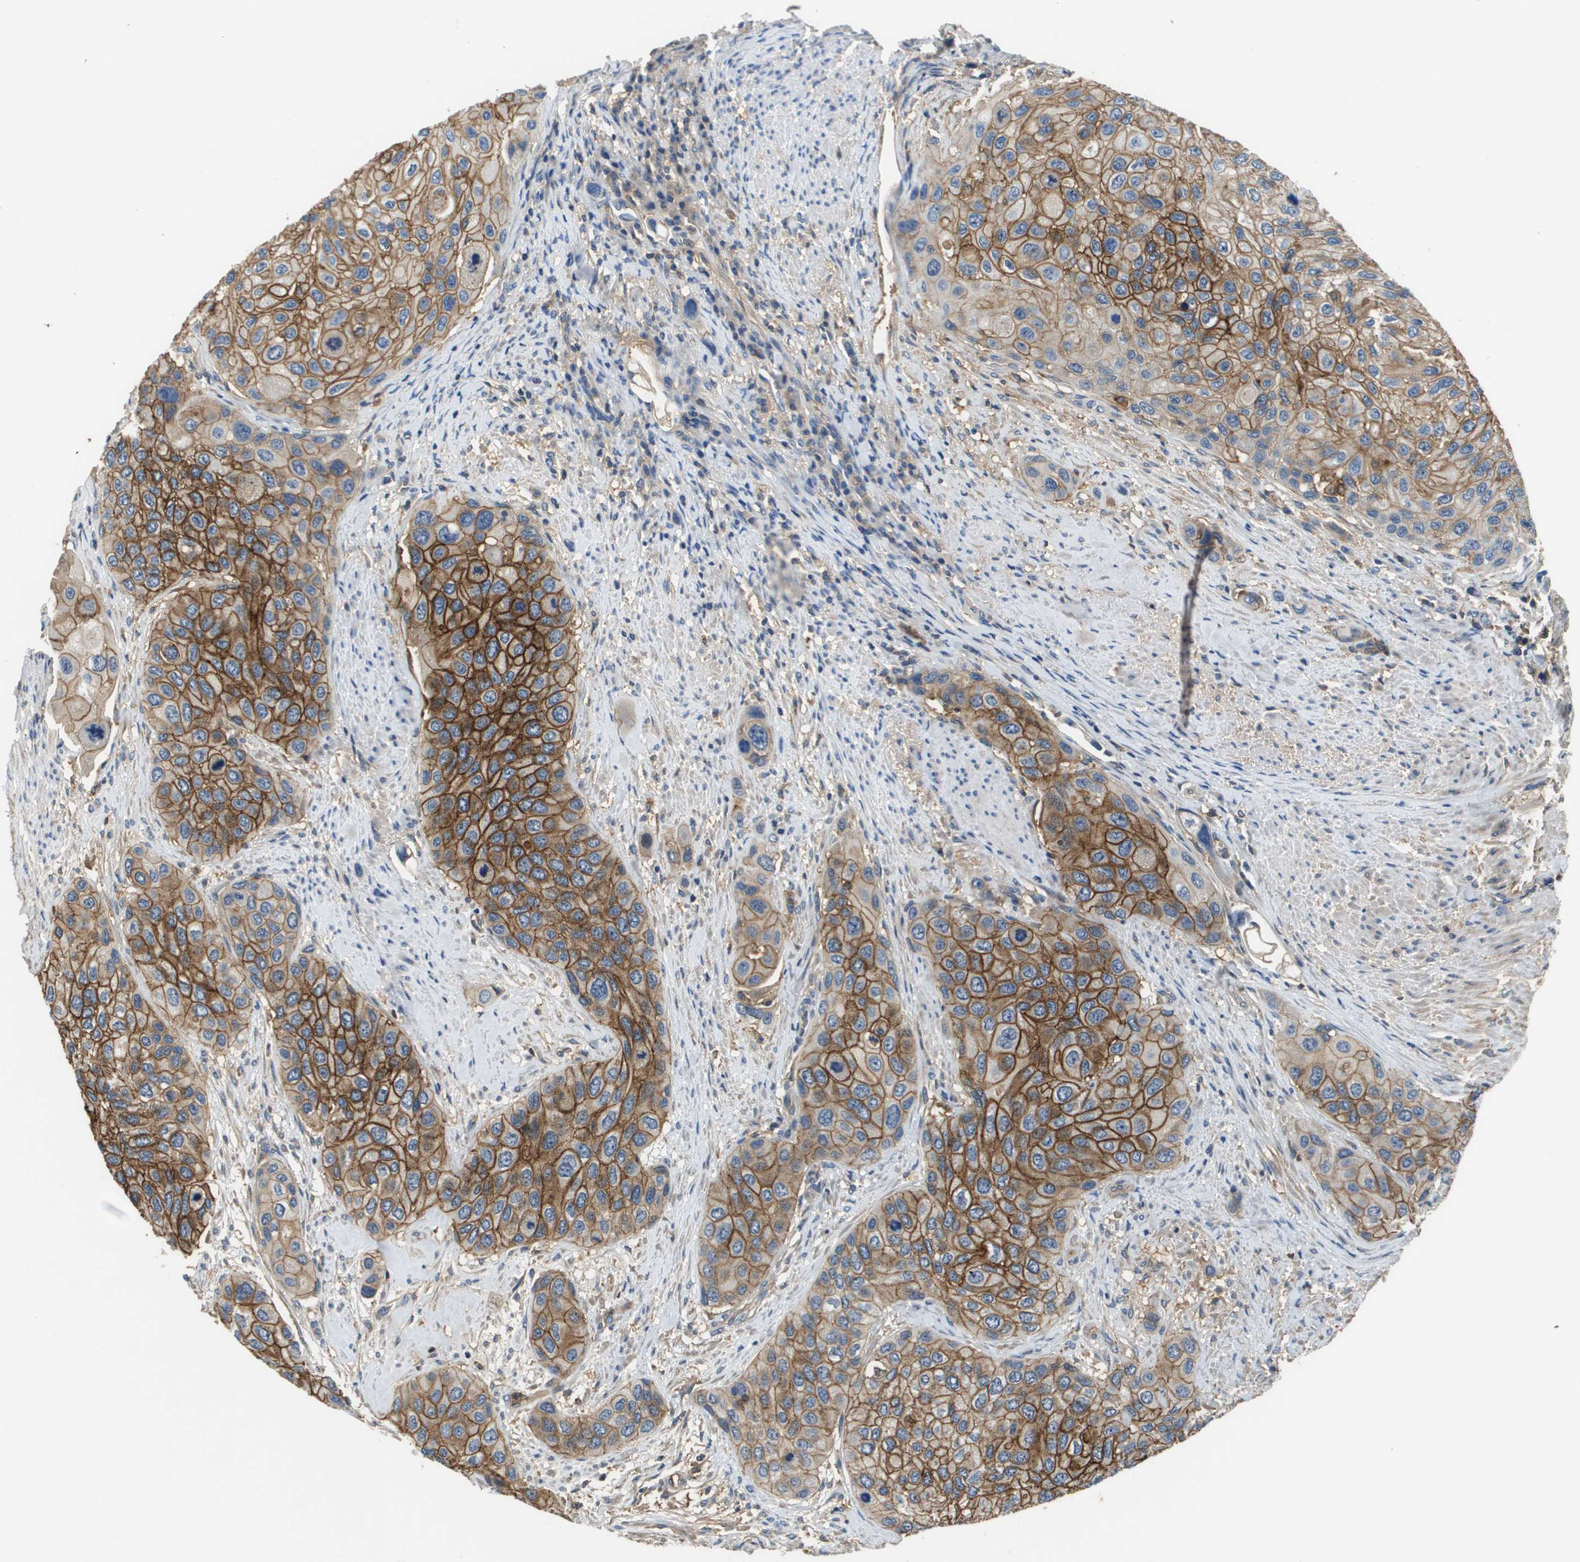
{"staining": {"intensity": "strong", "quantity": ">75%", "location": "cytoplasmic/membranous"}, "tissue": "urothelial cancer", "cell_type": "Tumor cells", "image_type": "cancer", "snomed": [{"axis": "morphology", "description": "Urothelial carcinoma, High grade"}, {"axis": "topography", "description": "Urinary bladder"}], "caption": "Immunohistochemical staining of urothelial carcinoma (high-grade) displays high levels of strong cytoplasmic/membranous expression in about >75% of tumor cells. (IHC, brightfield microscopy, high magnification).", "gene": "SLC16A3", "patient": {"sex": "female", "age": 56}}